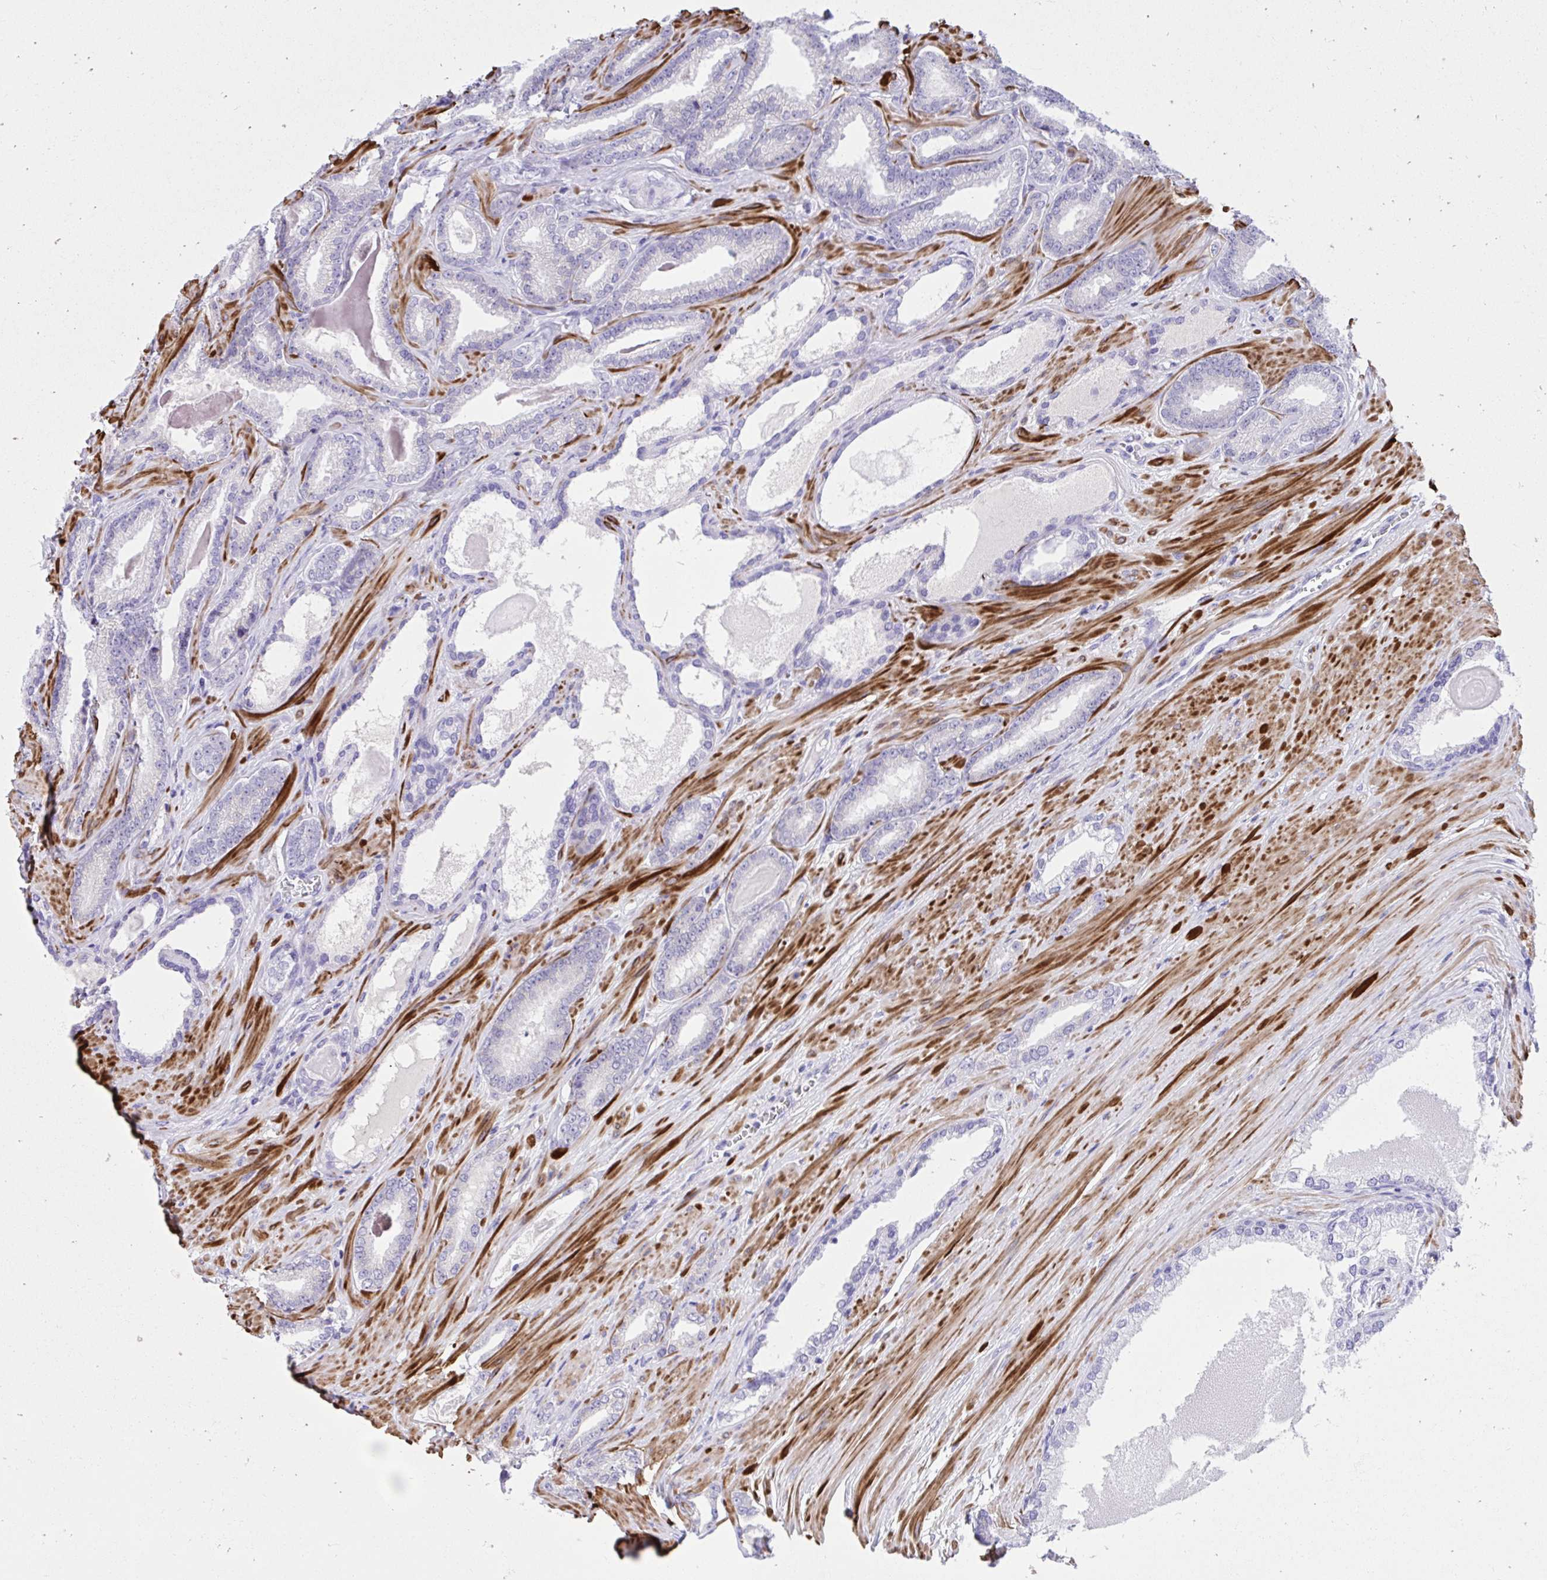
{"staining": {"intensity": "negative", "quantity": "none", "location": "none"}, "tissue": "prostate cancer", "cell_type": "Tumor cells", "image_type": "cancer", "snomed": [{"axis": "morphology", "description": "Adenocarcinoma, Low grade"}, {"axis": "topography", "description": "Prostate"}], "caption": "The immunohistochemistry micrograph has no significant expression in tumor cells of prostate cancer tissue.", "gene": "KCNN4", "patient": {"sex": "male", "age": 61}}